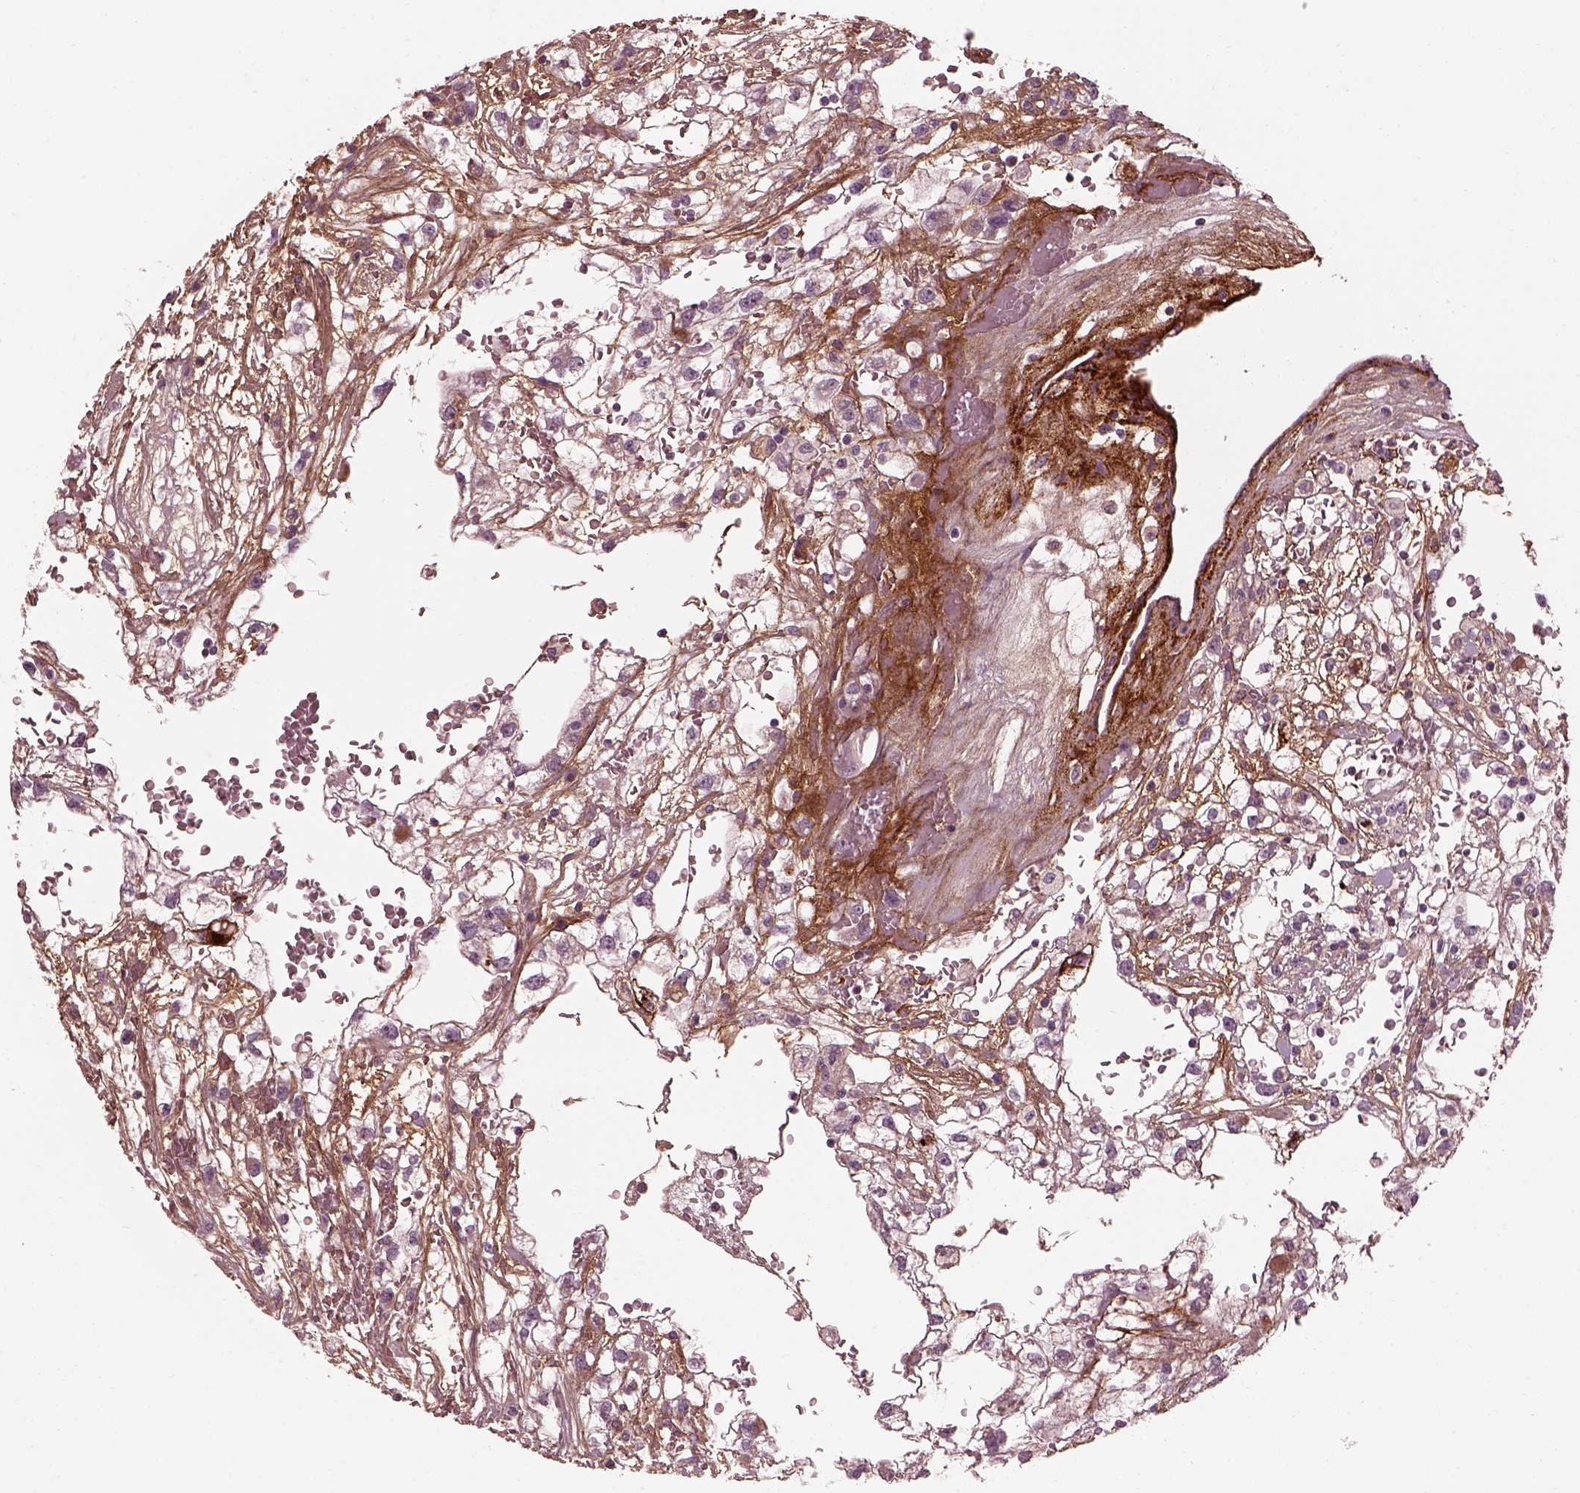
{"staining": {"intensity": "negative", "quantity": "none", "location": "none"}, "tissue": "renal cancer", "cell_type": "Tumor cells", "image_type": "cancer", "snomed": [{"axis": "morphology", "description": "Adenocarcinoma, NOS"}, {"axis": "topography", "description": "Kidney"}], "caption": "A high-resolution histopathology image shows IHC staining of renal cancer (adenocarcinoma), which exhibits no significant positivity in tumor cells.", "gene": "EFEMP1", "patient": {"sex": "male", "age": 59}}